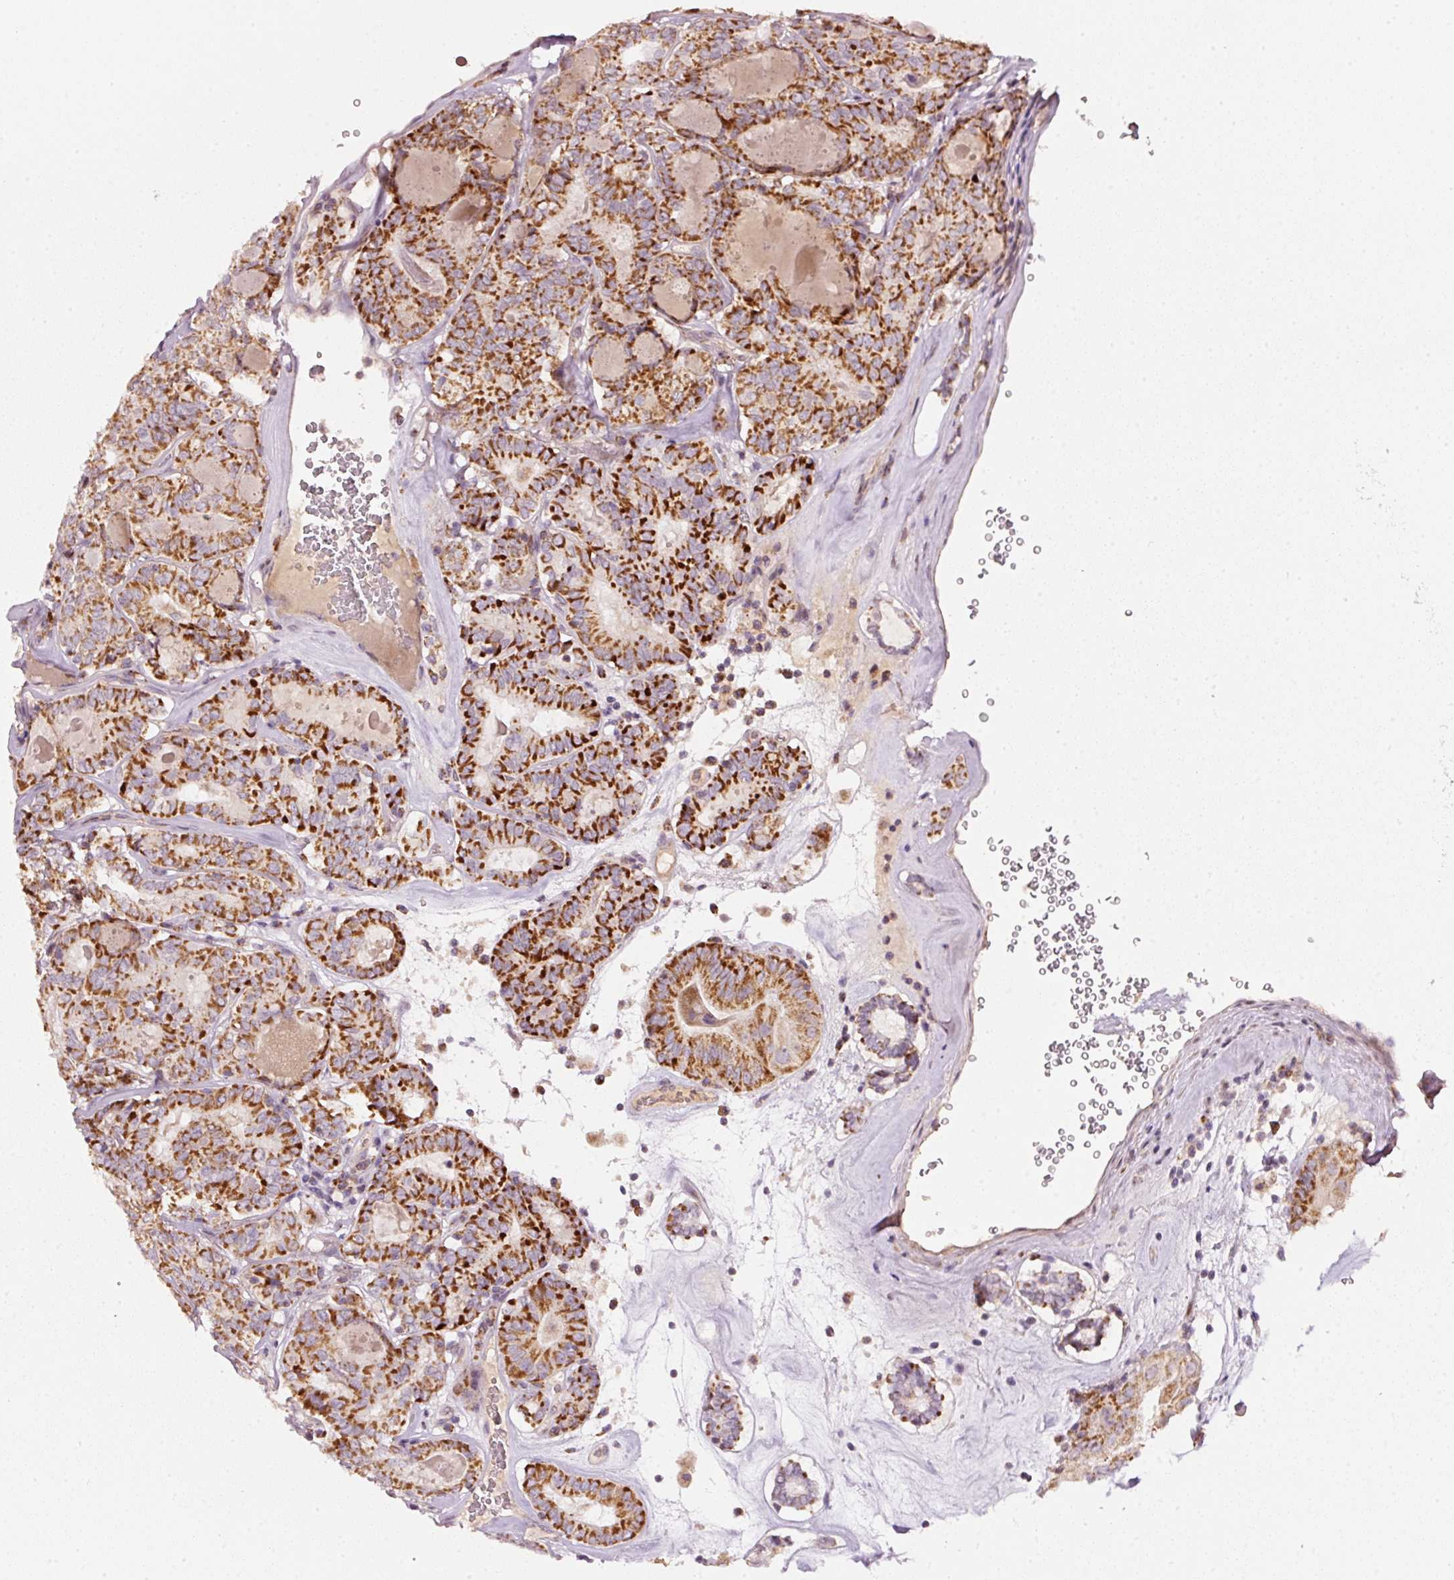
{"staining": {"intensity": "strong", "quantity": ">75%", "location": "cytoplasmic/membranous"}, "tissue": "thyroid cancer", "cell_type": "Tumor cells", "image_type": "cancer", "snomed": [{"axis": "morphology", "description": "Papillary adenocarcinoma, NOS"}, {"axis": "topography", "description": "Thyroid gland"}], "caption": "This is a photomicrograph of immunohistochemistry staining of thyroid papillary adenocarcinoma, which shows strong positivity in the cytoplasmic/membranous of tumor cells.", "gene": "TOB2", "patient": {"sex": "female", "age": 72}}